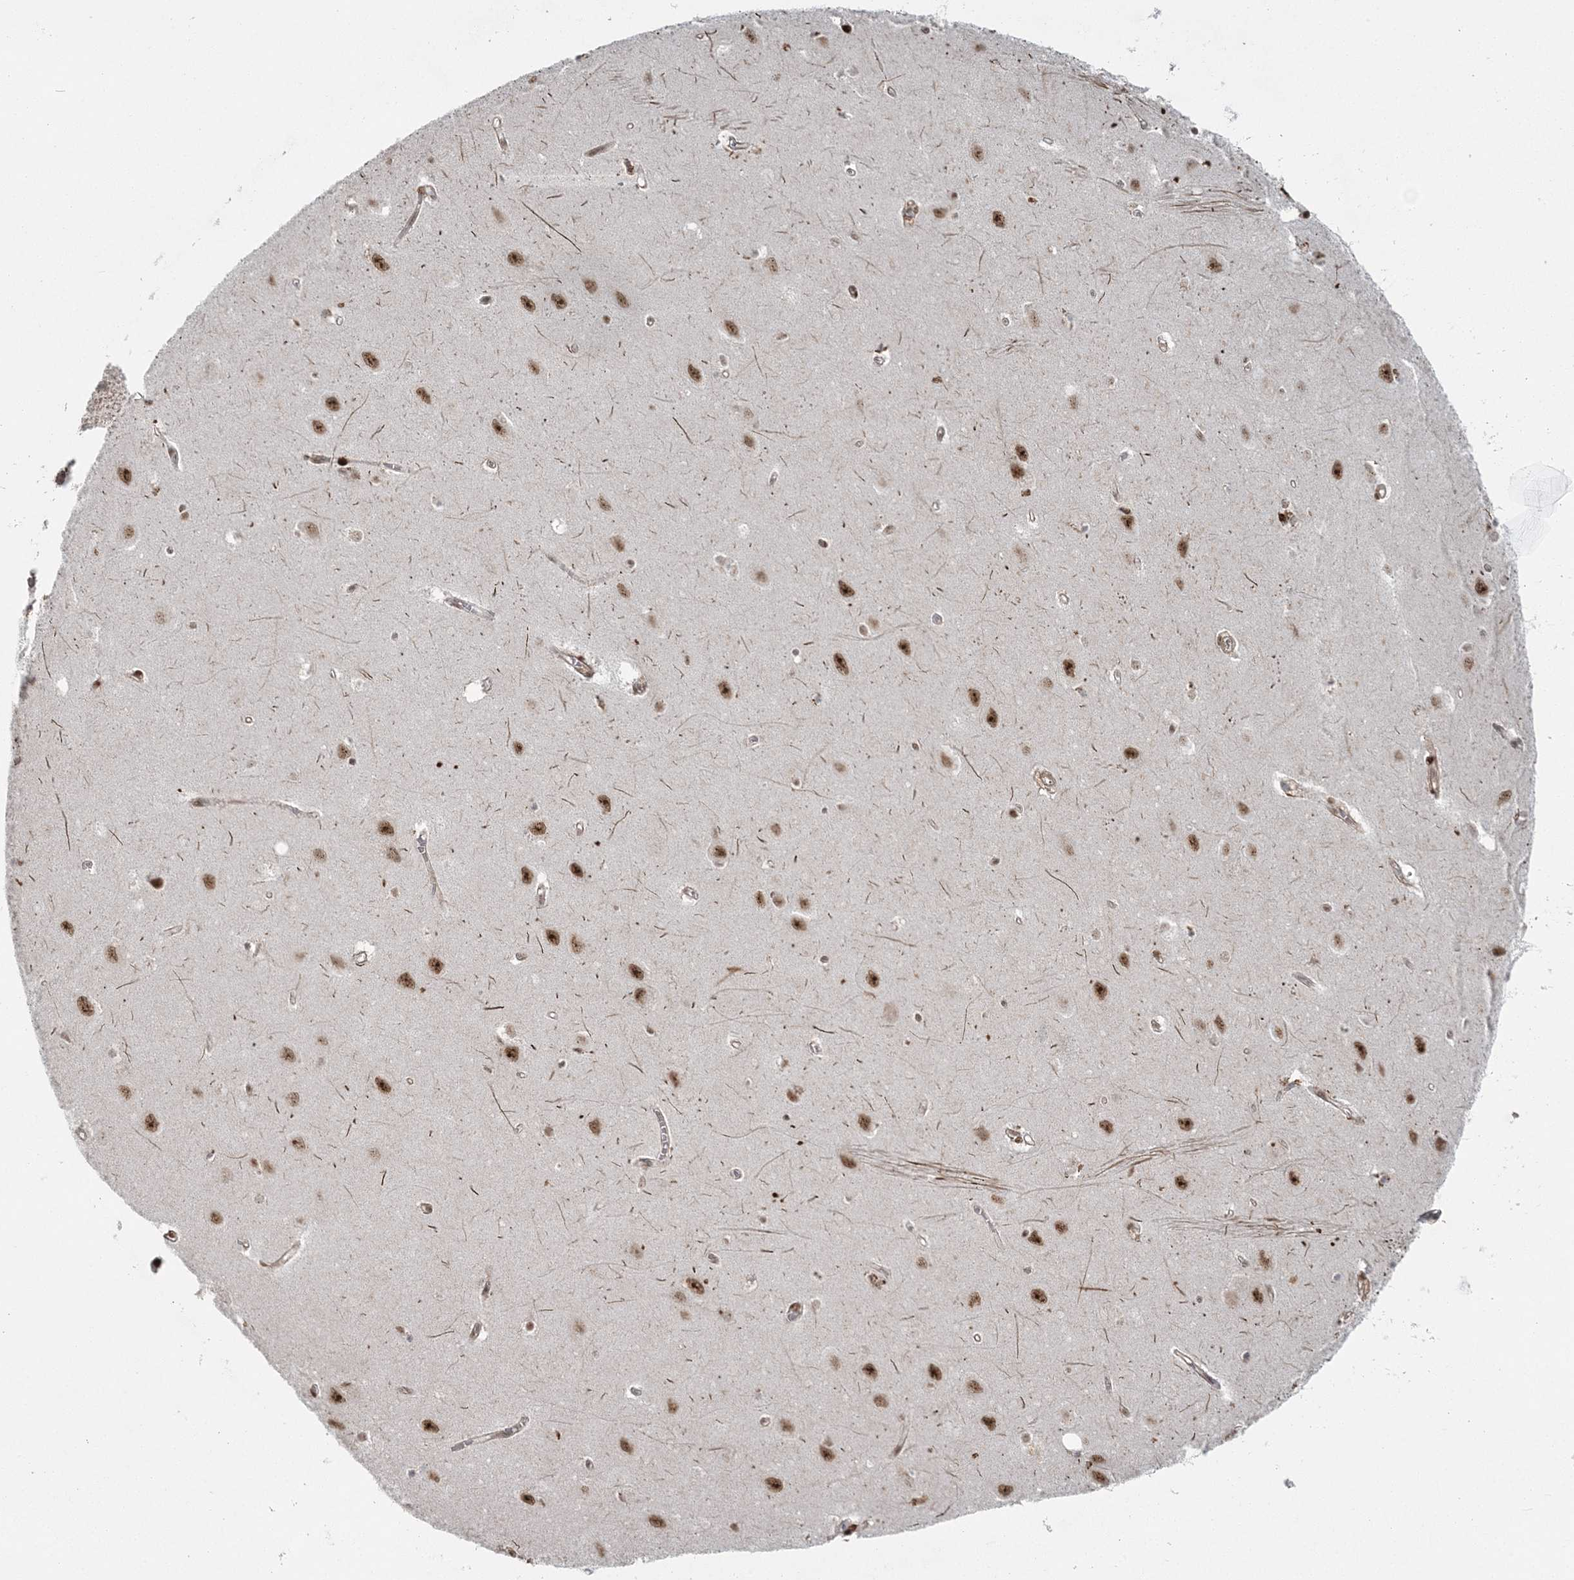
{"staining": {"intensity": "moderate", "quantity": ">75%", "location": "nuclear"}, "tissue": "hippocampus", "cell_type": "Glial cells", "image_type": "normal", "snomed": [{"axis": "morphology", "description": "Normal tissue, NOS"}, {"axis": "topography", "description": "Hippocampus"}], "caption": "Protein staining of unremarkable hippocampus shows moderate nuclear expression in approximately >75% of glial cells.", "gene": "CWC22", "patient": {"sex": "female", "age": 64}}